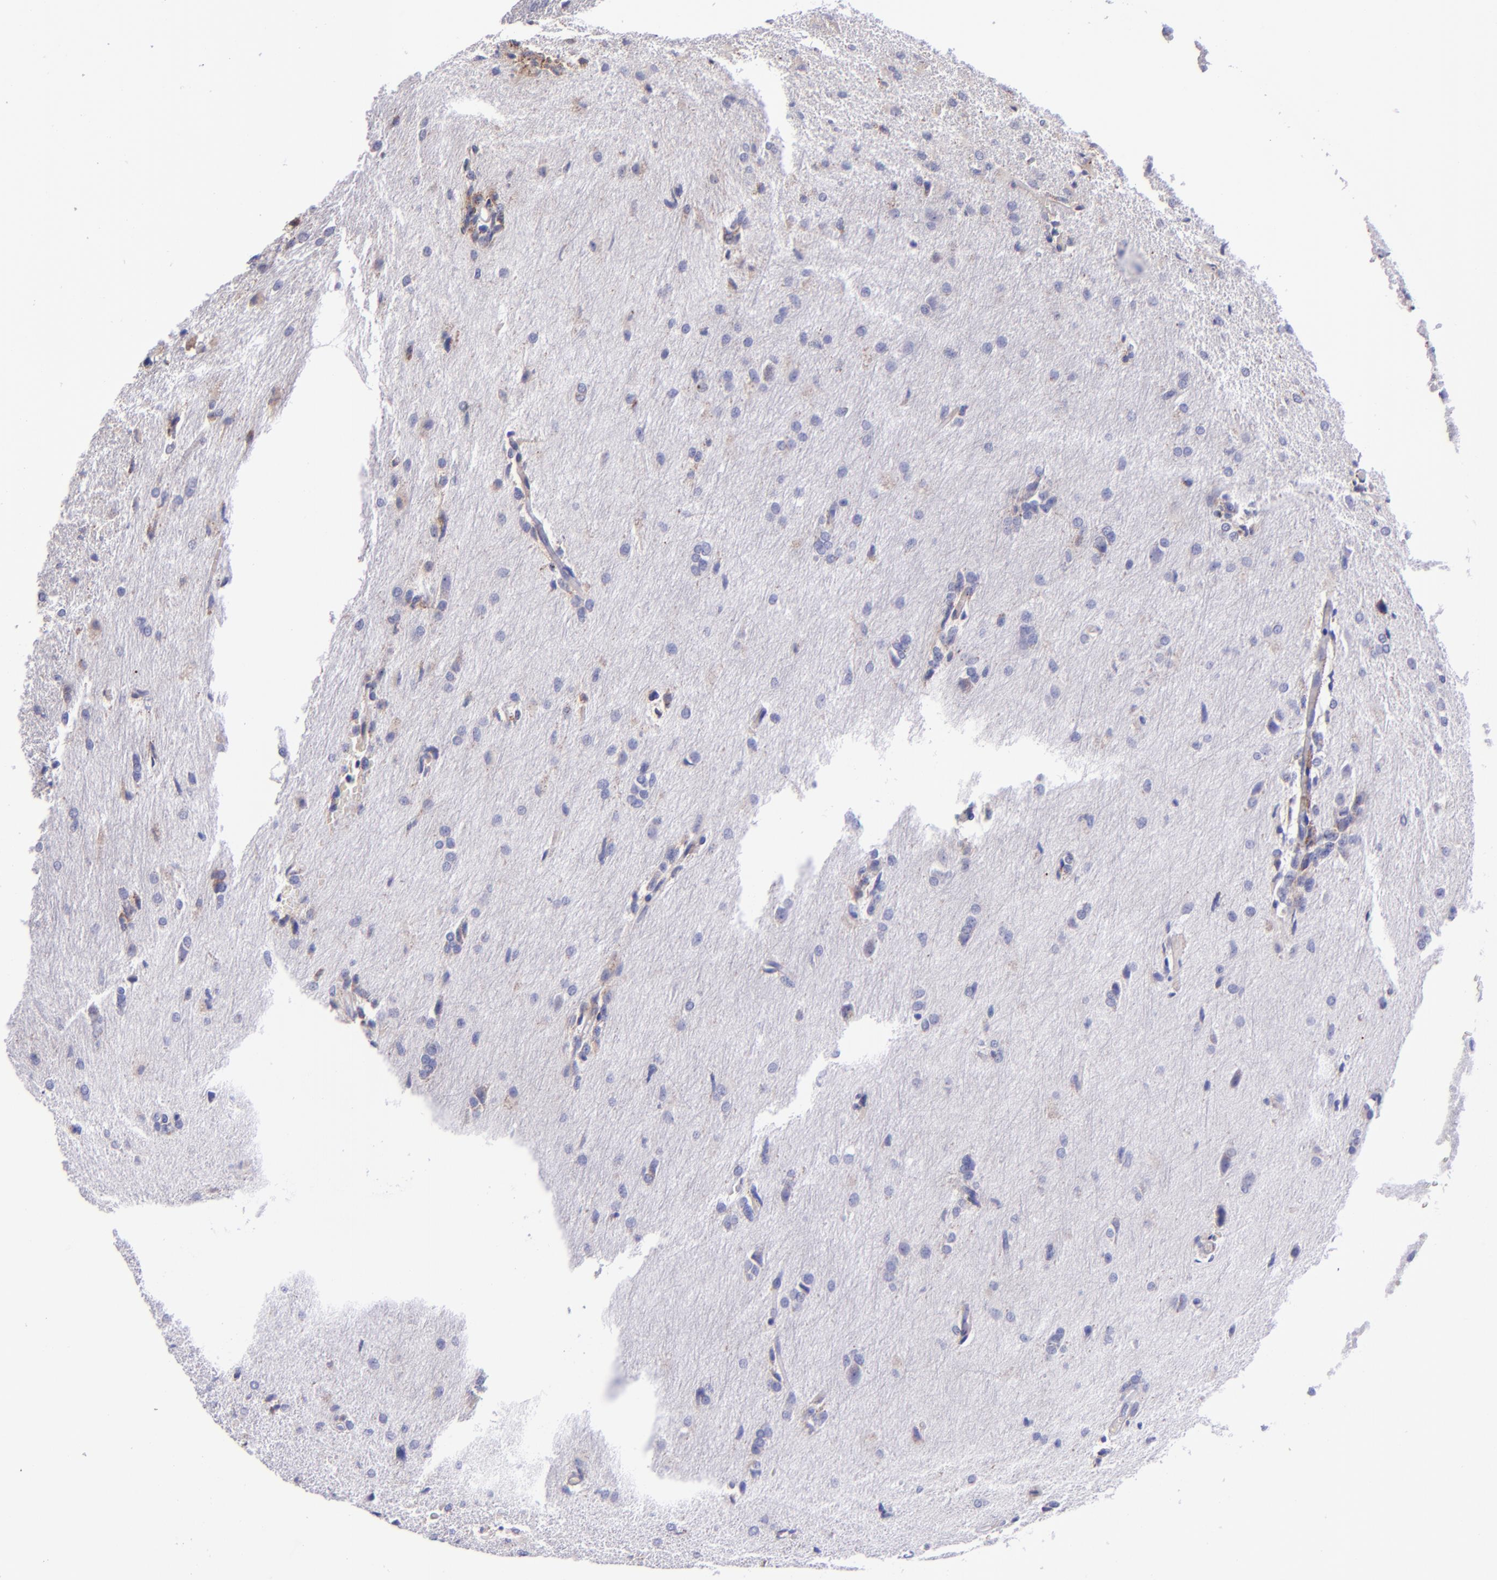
{"staining": {"intensity": "weak", "quantity": "<25%", "location": "cytoplasmic/membranous"}, "tissue": "glioma", "cell_type": "Tumor cells", "image_type": "cancer", "snomed": [{"axis": "morphology", "description": "Glioma, malignant, High grade"}, {"axis": "topography", "description": "Brain"}], "caption": "Immunohistochemical staining of human malignant glioma (high-grade) exhibits no significant staining in tumor cells. (DAB (3,3'-diaminobenzidine) immunohistochemistry with hematoxylin counter stain).", "gene": "SHC1", "patient": {"sex": "male", "age": 68}}